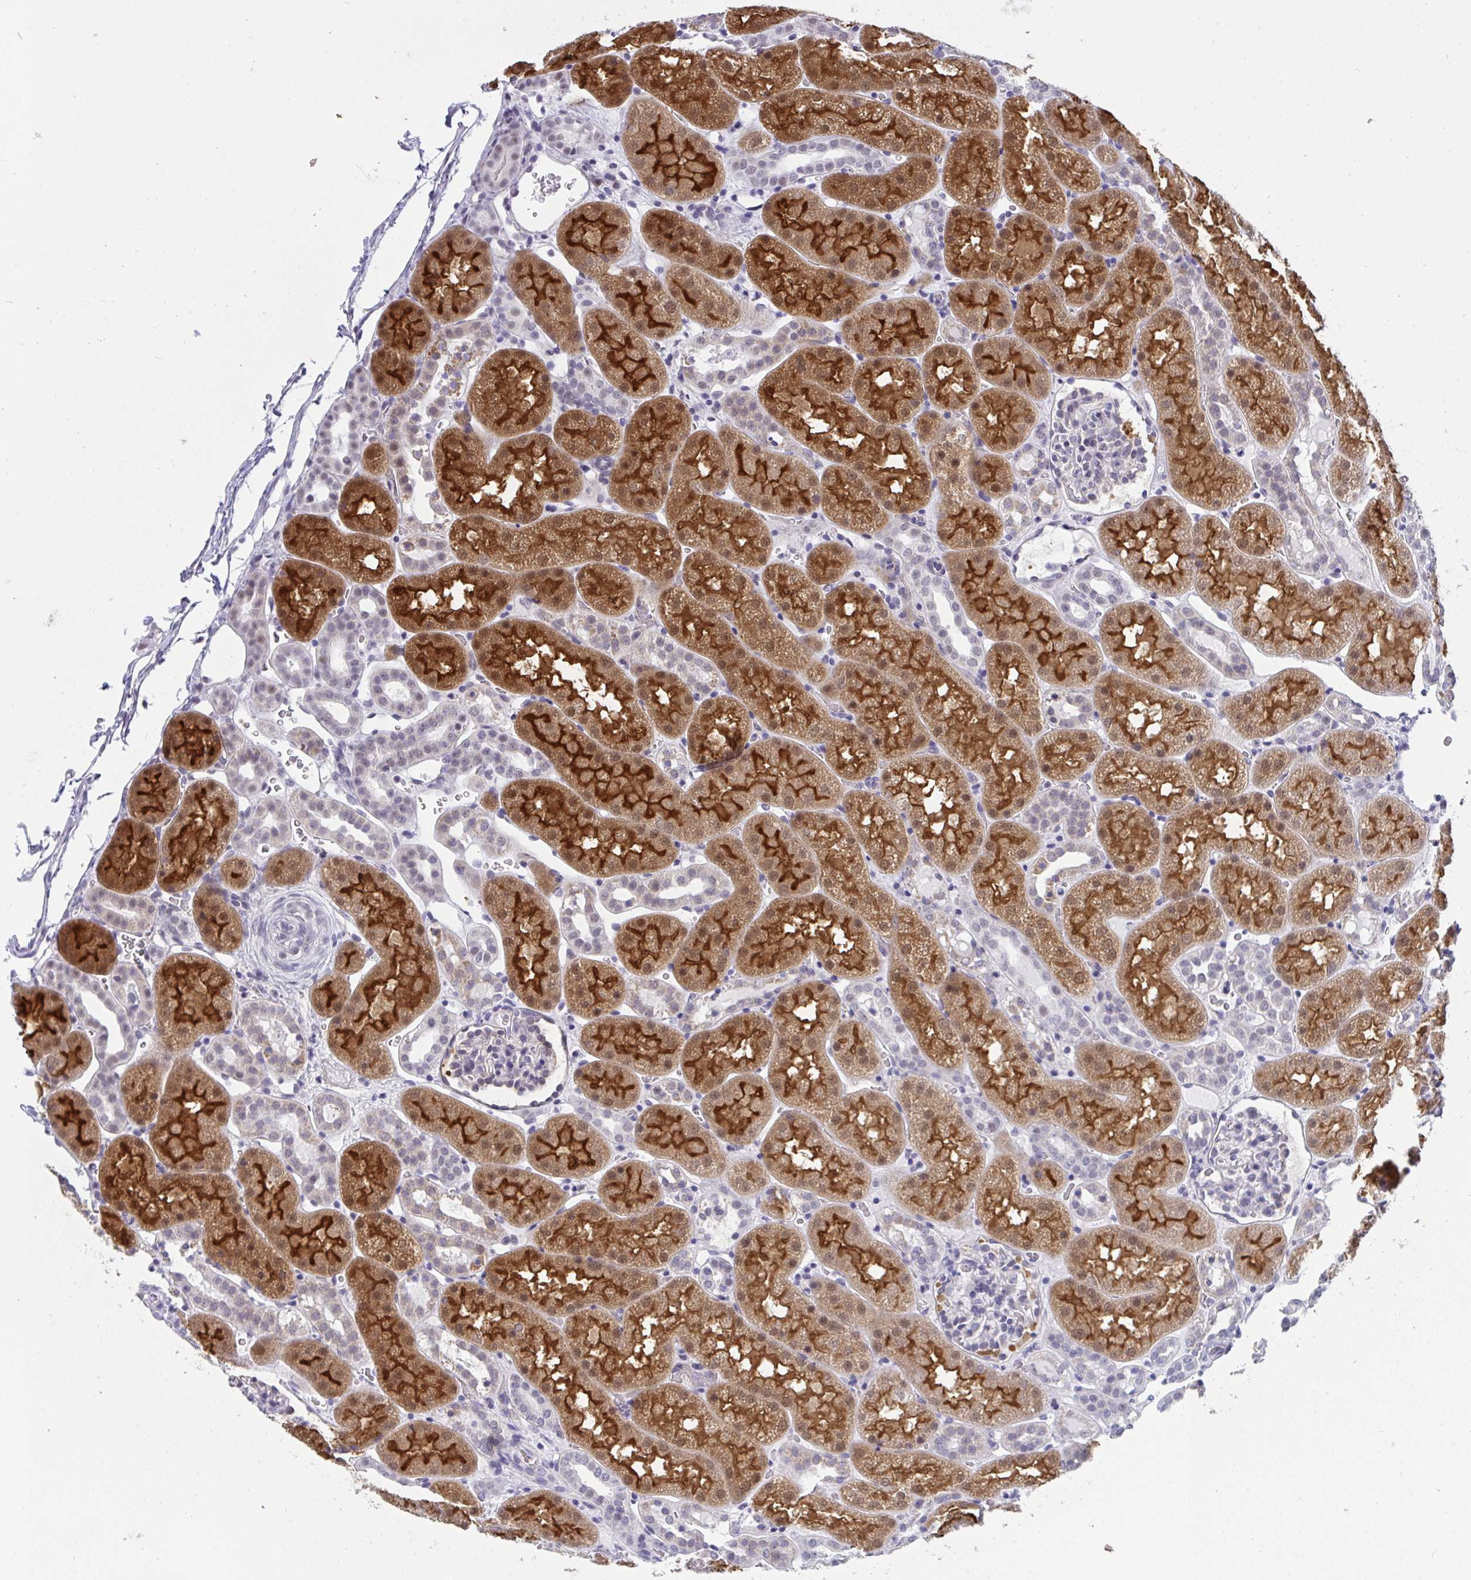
{"staining": {"intensity": "negative", "quantity": "none", "location": "none"}, "tissue": "kidney", "cell_type": "Cells in glomeruli", "image_type": "normal", "snomed": [{"axis": "morphology", "description": "Normal tissue, NOS"}, {"axis": "topography", "description": "Kidney"}], "caption": "This is a photomicrograph of immunohistochemistry (IHC) staining of unremarkable kidney, which shows no expression in cells in glomeruli. (Stains: DAB immunohistochemistry (IHC) with hematoxylin counter stain, Microscopy: brightfield microscopy at high magnification).", "gene": "CDK13", "patient": {"sex": "male", "age": 2}}